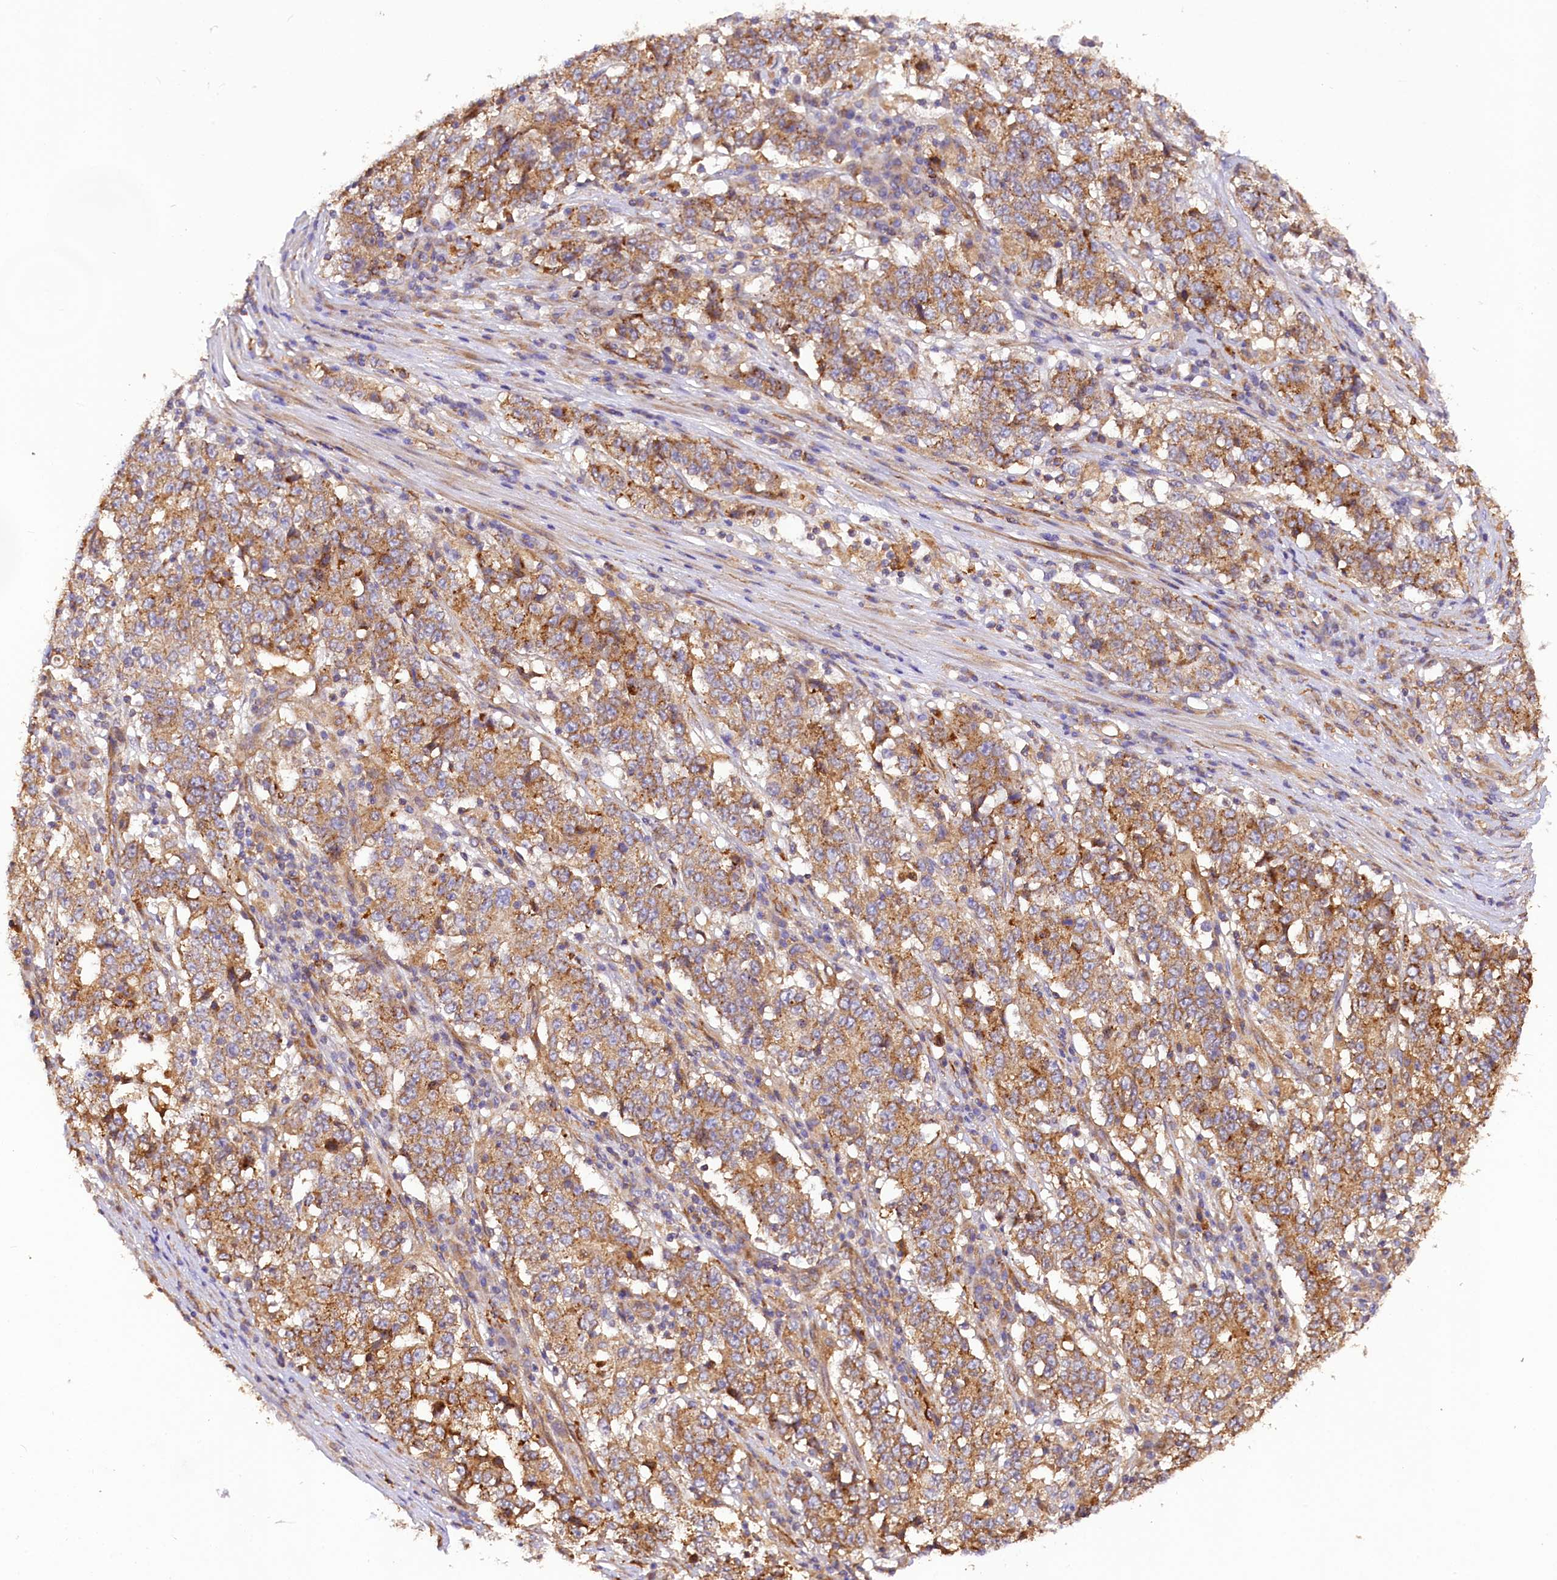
{"staining": {"intensity": "moderate", "quantity": ">75%", "location": "cytoplasmic/membranous"}, "tissue": "stomach cancer", "cell_type": "Tumor cells", "image_type": "cancer", "snomed": [{"axis": "morphology", "description": "Adenocarcinoma, NOS"}, {"axis": "topography", "description": "Stomach"}], "caption": "Moderate cytoplasmic/membranous expression is seen in approximately >75% of tumor cells in stomach cancer.", "gene": "CSAD", "patient": {"sex": "male", "age": 59}}